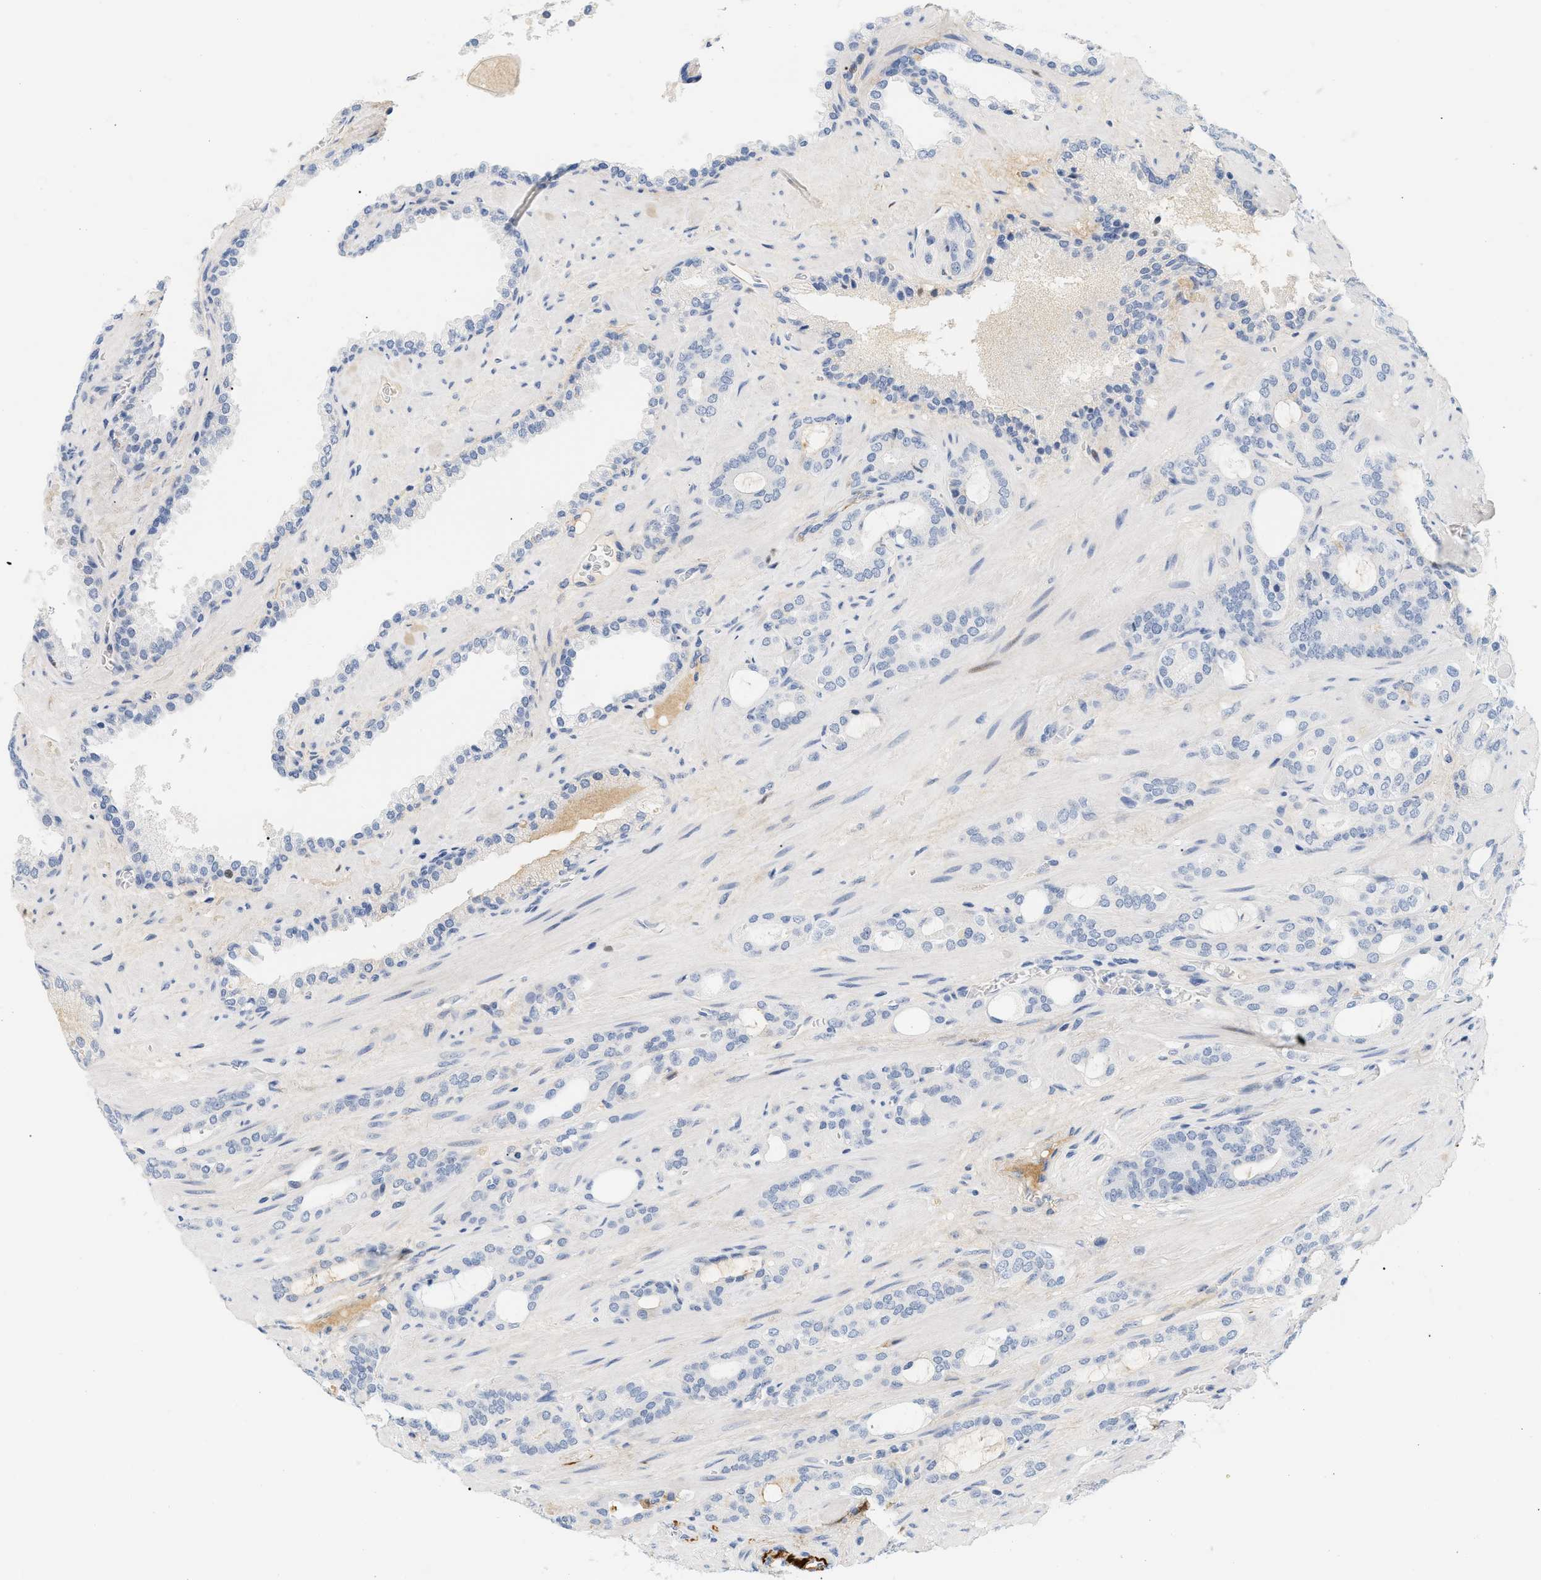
{"staining": {"intensity": "negative", "quantity": "none", "location": "none"}, "tissue": "prostate cancer", "cell_type": "Tumor cells", "image_type": "cancer", "snomed": [{"axis": "morphology", "description": "Adenocarcinoma, Low grade"}, {"axis": "topography", "description": "Prostate"}], "caption": "A histopathology image of human prostate cancer is negative for staining in tumor cells.", "gene": "CFH", "patient": {"sex": "male", "age": 63}}